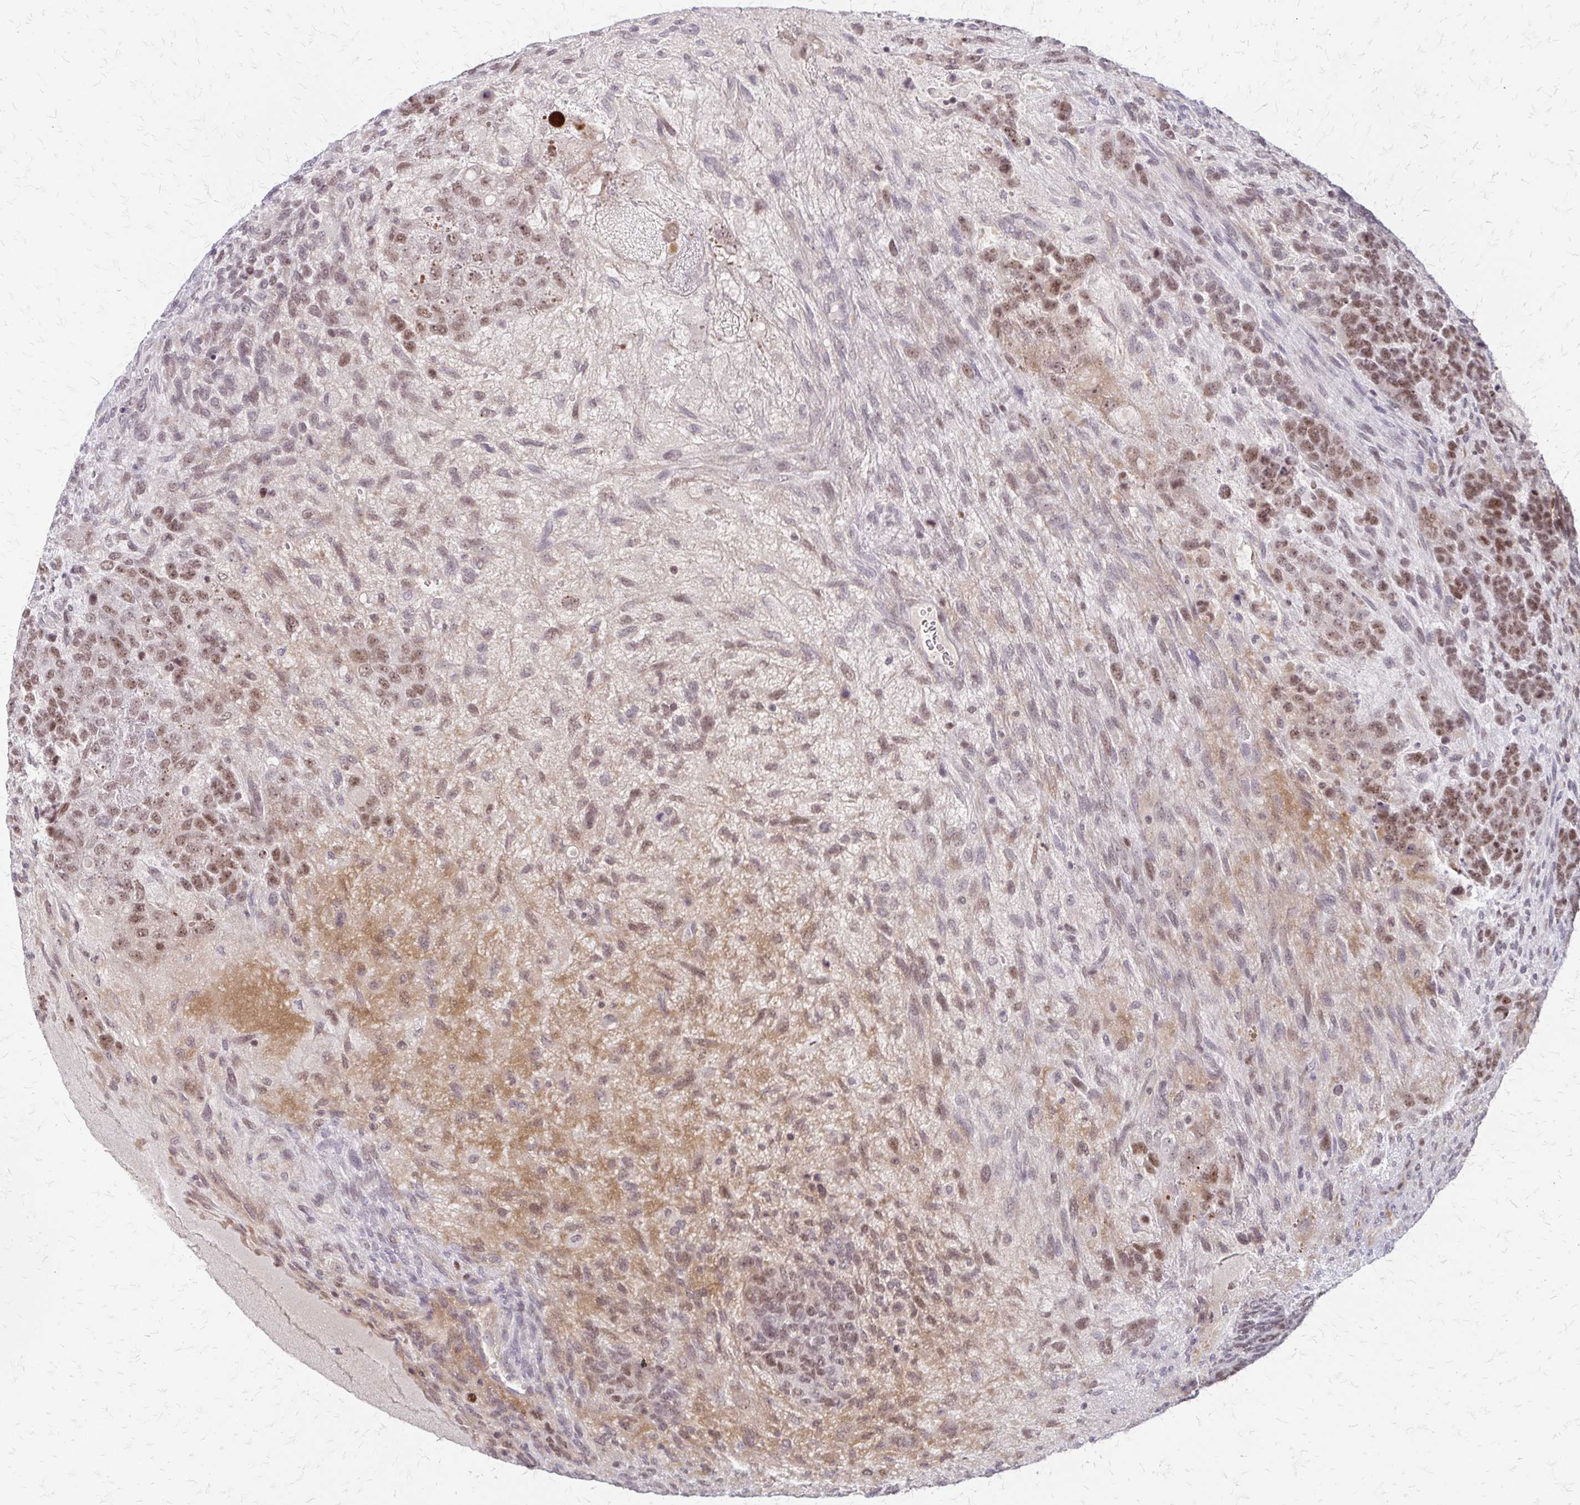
{"staining": {"intensity": "moderate", "quantity": ">75%", "location": "nuclear"}, "tissue": "testis cancer", "cell_type": "Tumor cells", "image_type": "cancer", "snomed": [{"axis": "morphology", "description": "Normal tissue, NOS"}, {"axis": "morphology", "description": "Carcinoma, Embryonal, NOS"}, {"axis": "topography", "description": "Testis"}, {"axis": "topography", "description": "Epididymis"}], "caption": "The immunohistochemical stain labels moderate nuclear staining in tumor cells of embryonal carcinoma (testis) tissue.", "gene": "EED", "patient": {"sex": "male", "age": 23}}